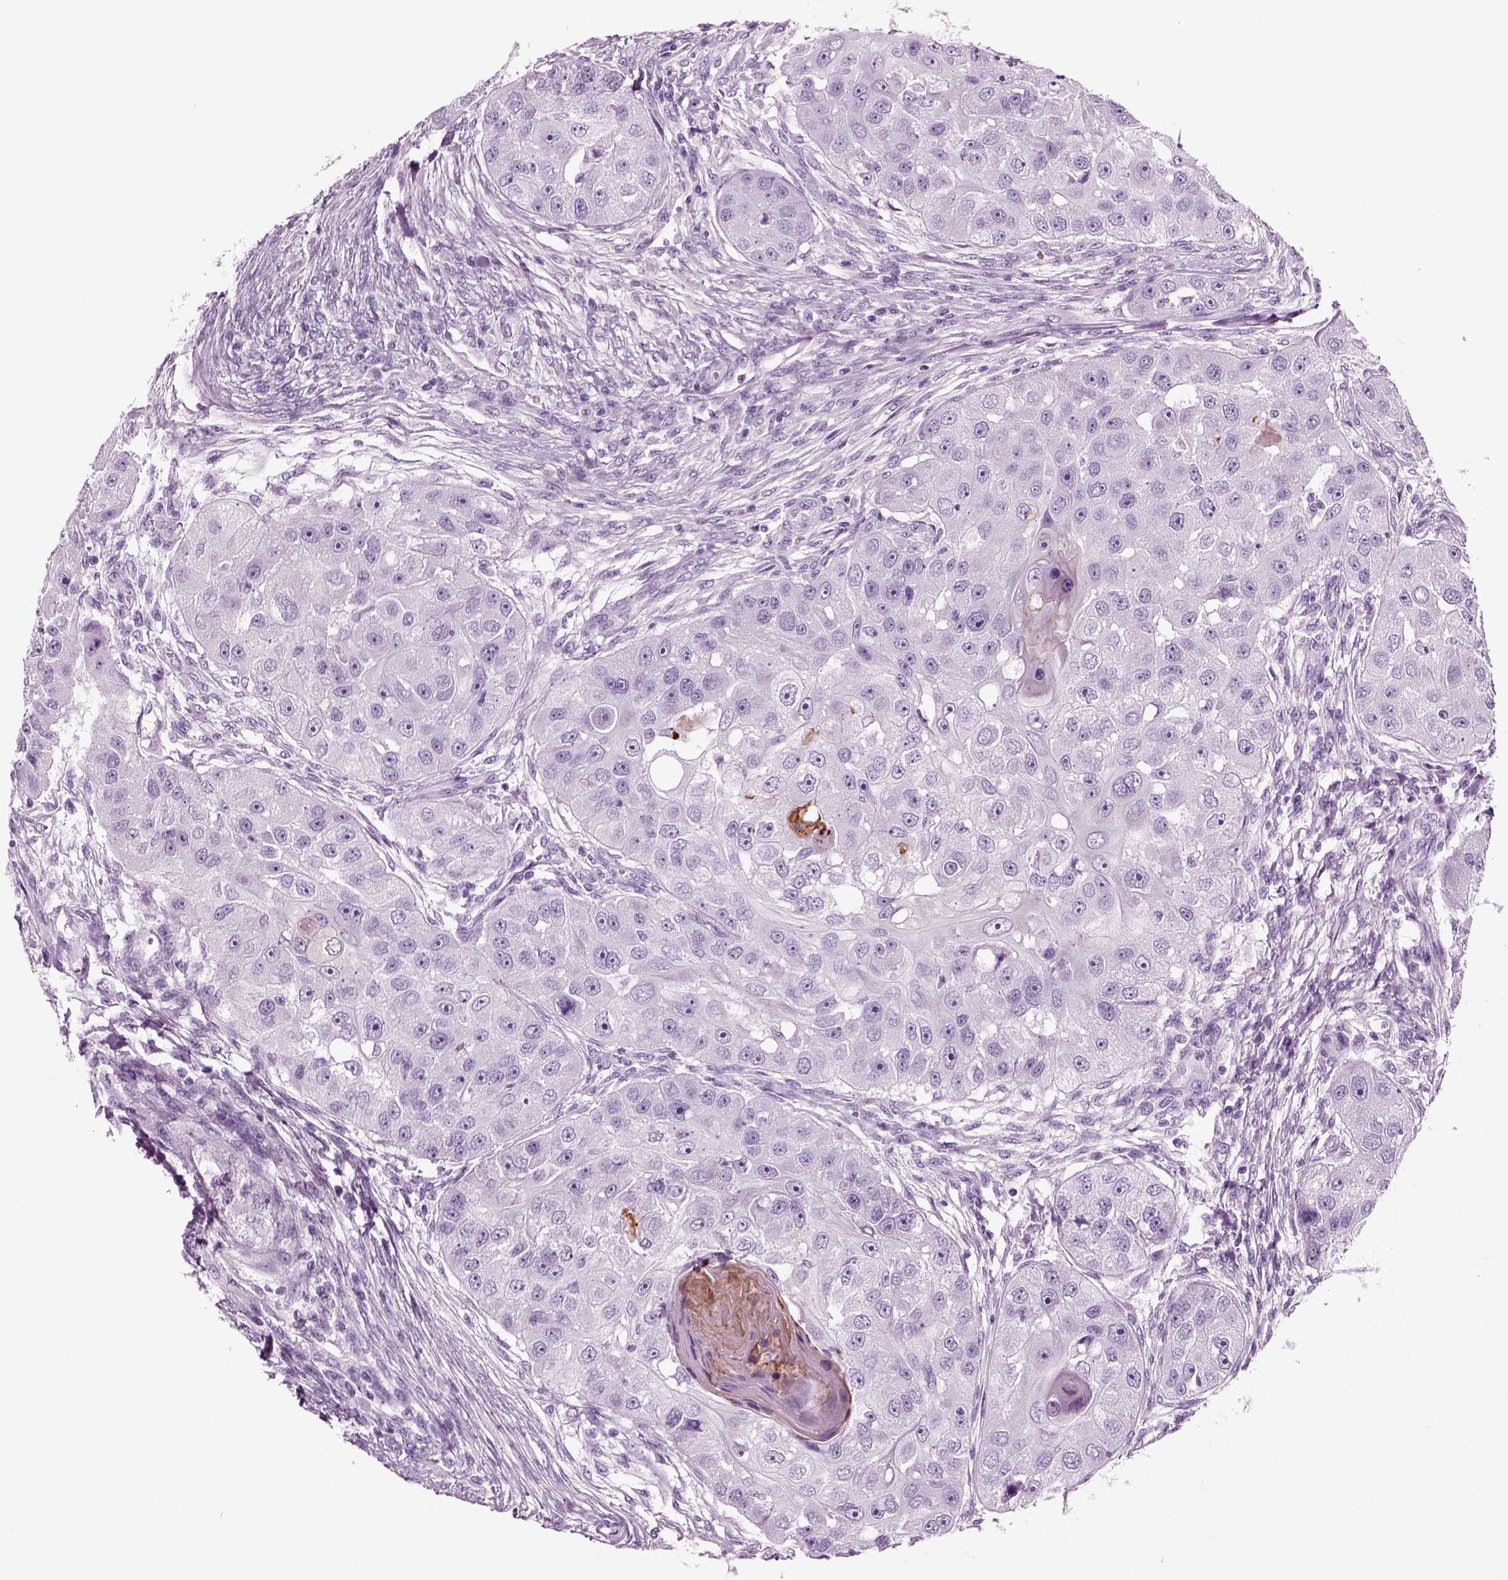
{"staining": {"intensity": "negative", "quantity": "none", "location": "none"}, "tissue": "head and neck cancer", "cell_type": "Tumor cells", "image_type": "cancer", "snomed": [{"axis": "morphology", "description": "Squamous cell carcinoma, NOS"}, {"axis": "topography", "description": "Head-Neck"}], "caption": "Micrograph shows no significant protein positivity in tumor cells of head and neck cancer.", "gene": "CRABP1", "patient": {"sex": "male", "age": 51}}